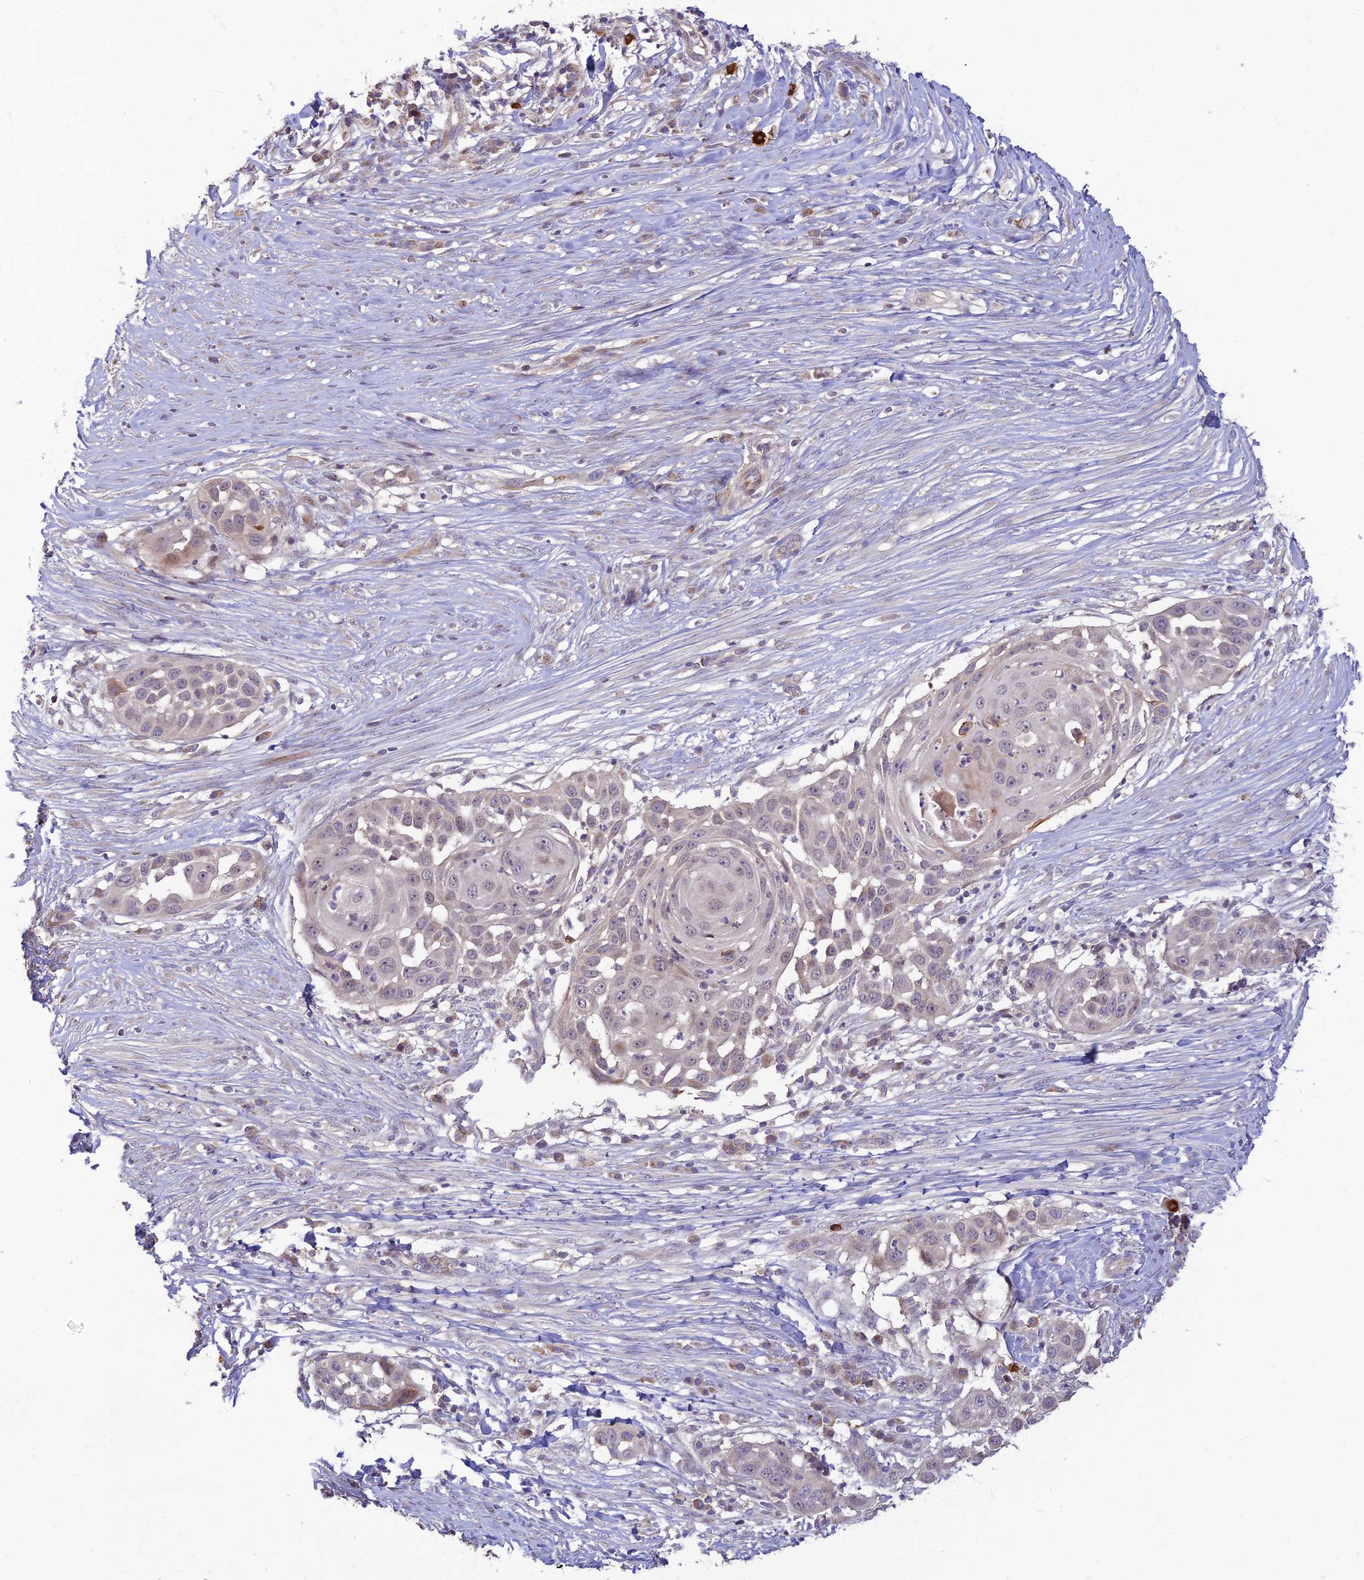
{"staining": {"intensity": "moderate", "quantity": "<25%", "location": "cytoplasmic/membranous"}, "tissue": "skin cancer", "cell_type": "Tumor cells", "image_type": "cancer", "snomed": [{"axis": "morphology", "description": "Squamous cell carcinoma, NOS"}, {"axis": "topography", "description": "Skin"}], "caption": "An image showing moderate cytoplasmic/membranous staining in about <25% of tumor cells in squamous cell carcinoma (skin), as visualized by brown immunohistochemical staining.", "gene": "ASPDH", "patient": {"sex": "female", "age": 44}}